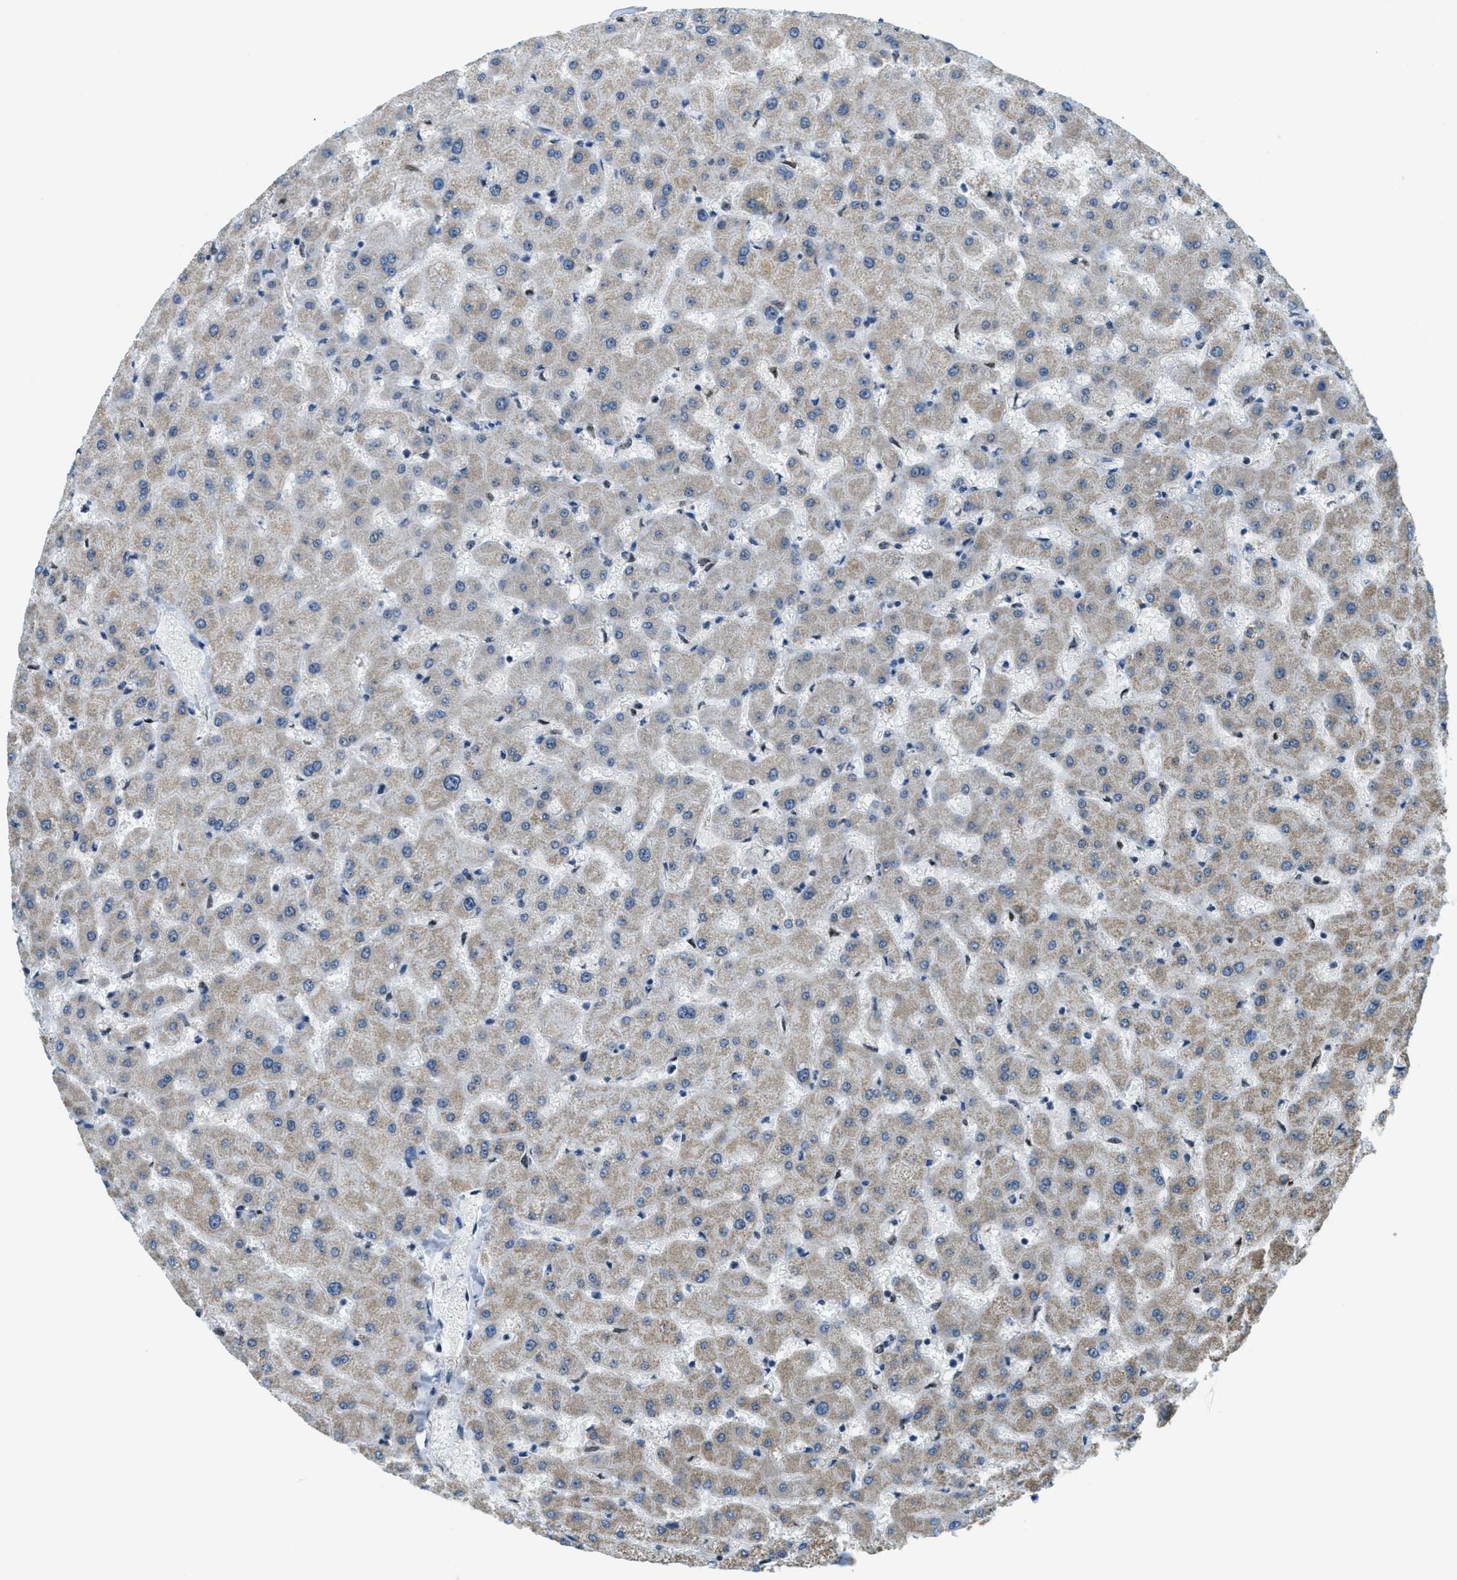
{"staining": {"intensity": "negative", "quantity": "none", "location": "none"}, "tissue": "liver", "cell_type": "Cholangiocytes", "image_type": "normal", "snomed": [{"axis": "morphology", "description": "Normal tissue, NOS"}, {"axis": "topography", "description": "Liver"}], "caption": "High power microscopy histopathology image of an immunohistochemistry micrograph of benign liver, revealing no significant expression in cholangiocytes. (DAB immunohistochemistry visualized using brightfield microscopy, high magnification).", "gene": "SP100", "patient": {"sex": "female", "age": 63}}